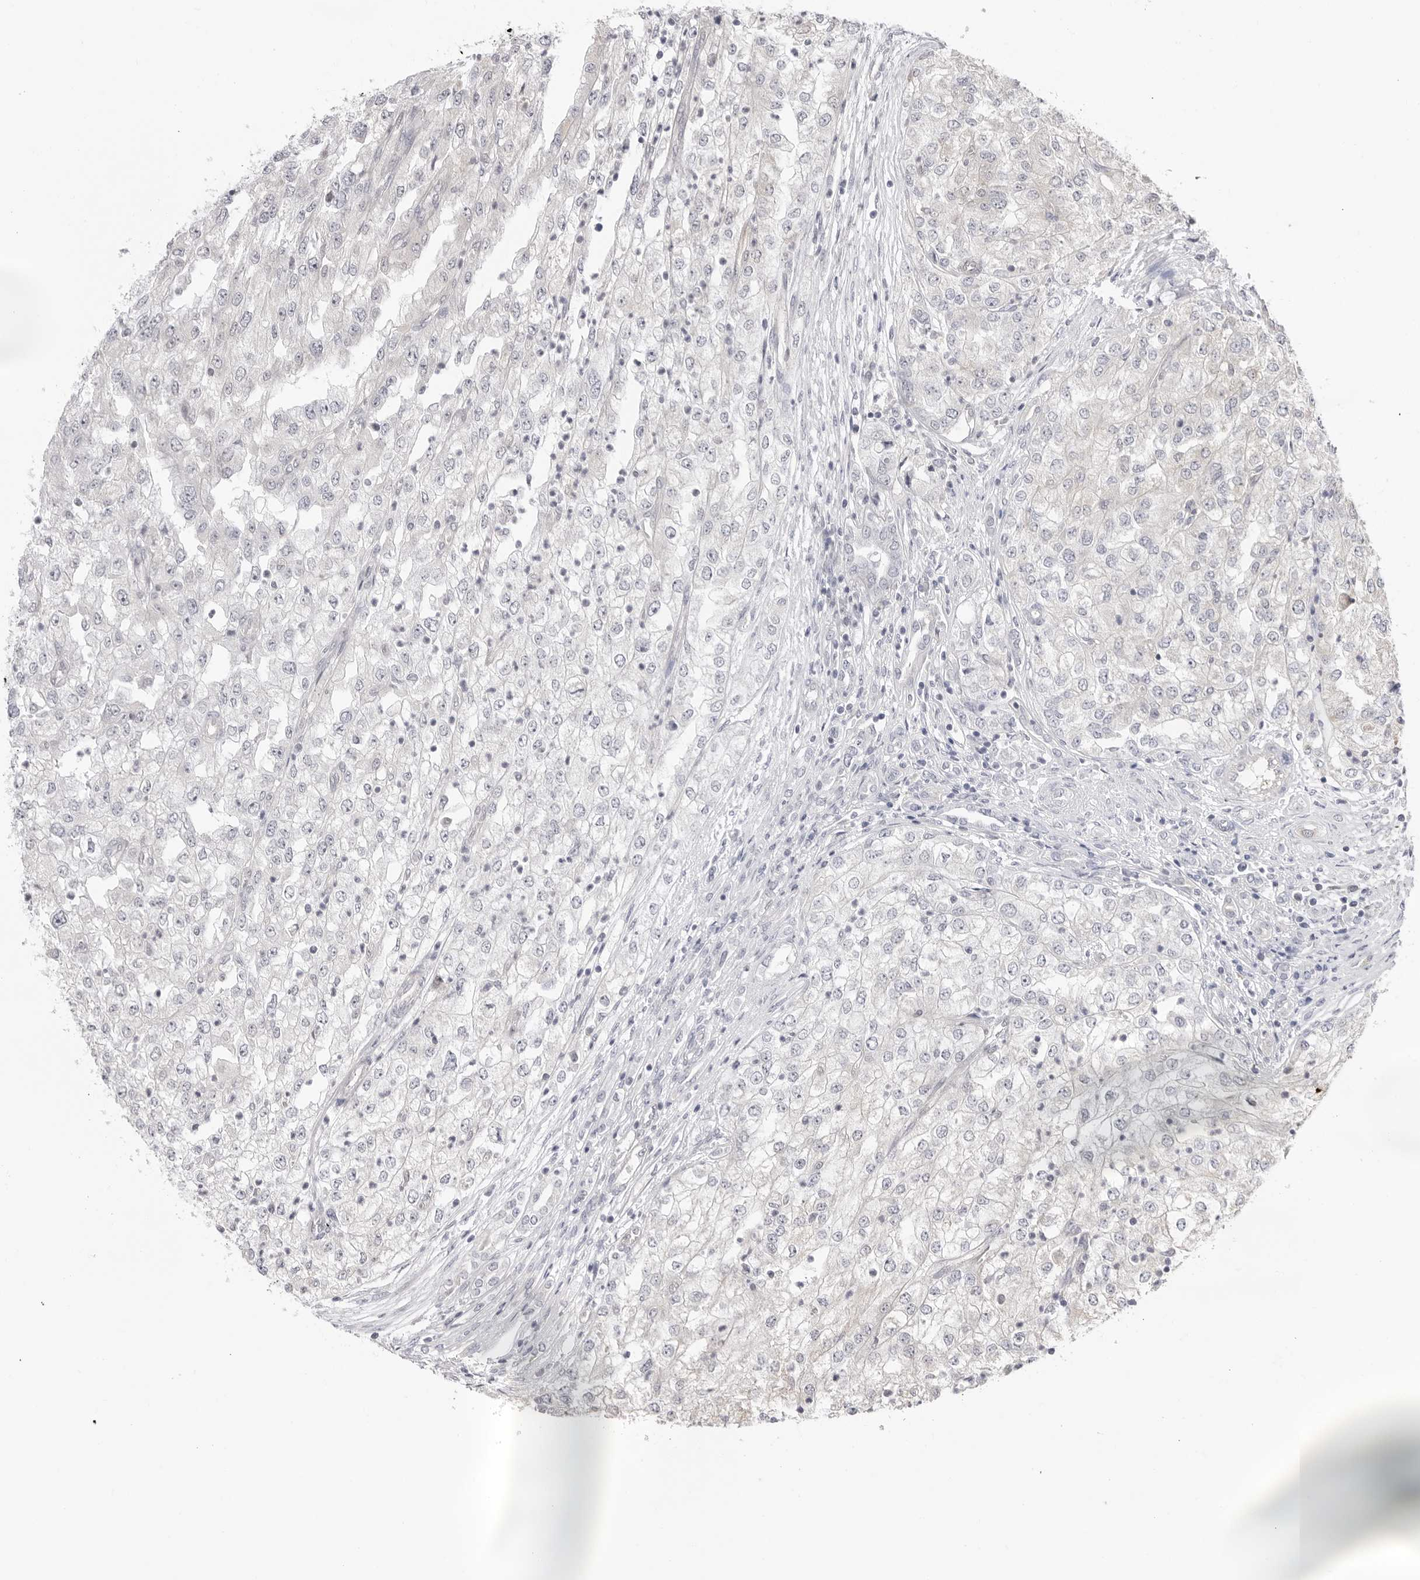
{"staining": {"intensity": "negative", "quantity": "none", "location": "none"}, "tissue": "renal cancer", "cell_type": "Tumor cells", "image_type": "cancer", "snomed": [{"axis": "morphology", "description": "Adenocarcinoma, NOS"}, {"axis": "topography", "description": "Kidney"}], "caption": "DAB immunohistochemical staining of human renal cancer (adenocarcinoma) exhibits no significant positivity in tumor cells.", "gene": "FDPS", "patient": {"sex": "female", "age": 54}}